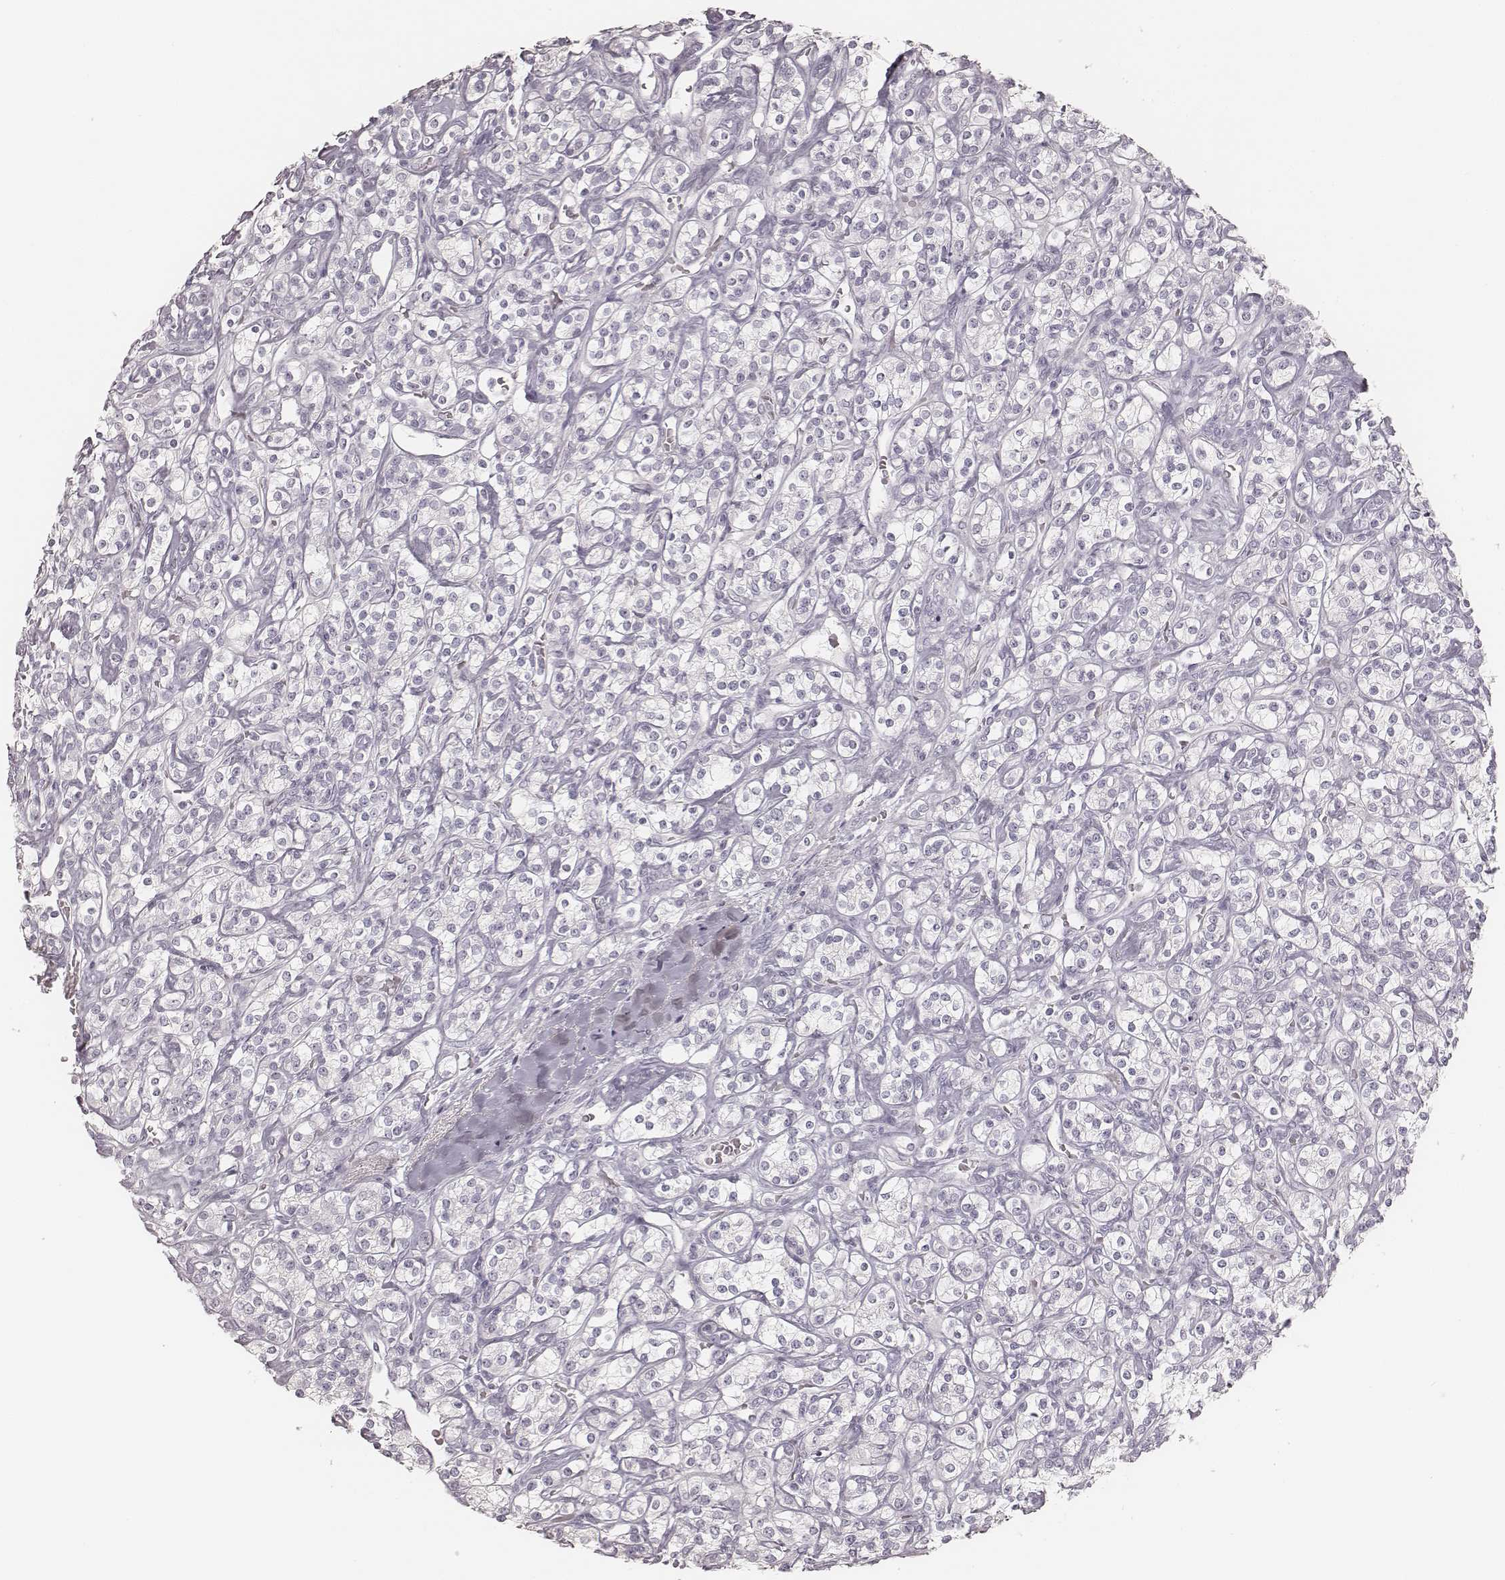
{"staining": {"intensity": "negative", "quantity": "none", "location": "none"}, "tissue": "renal cancer", "cell_type": "Tumor cells", "image_type": "cancer", "snomed": [{"axis": "morphology", "description": "Adenocarcinoma, NOS"}, {"axis": "topography", "description": "Kidney"}], "caption": "There is no significant staining in tumor cells of renal cancer.", "gene": "KRT72", "patient": {"sex": "male", "age": 77}}